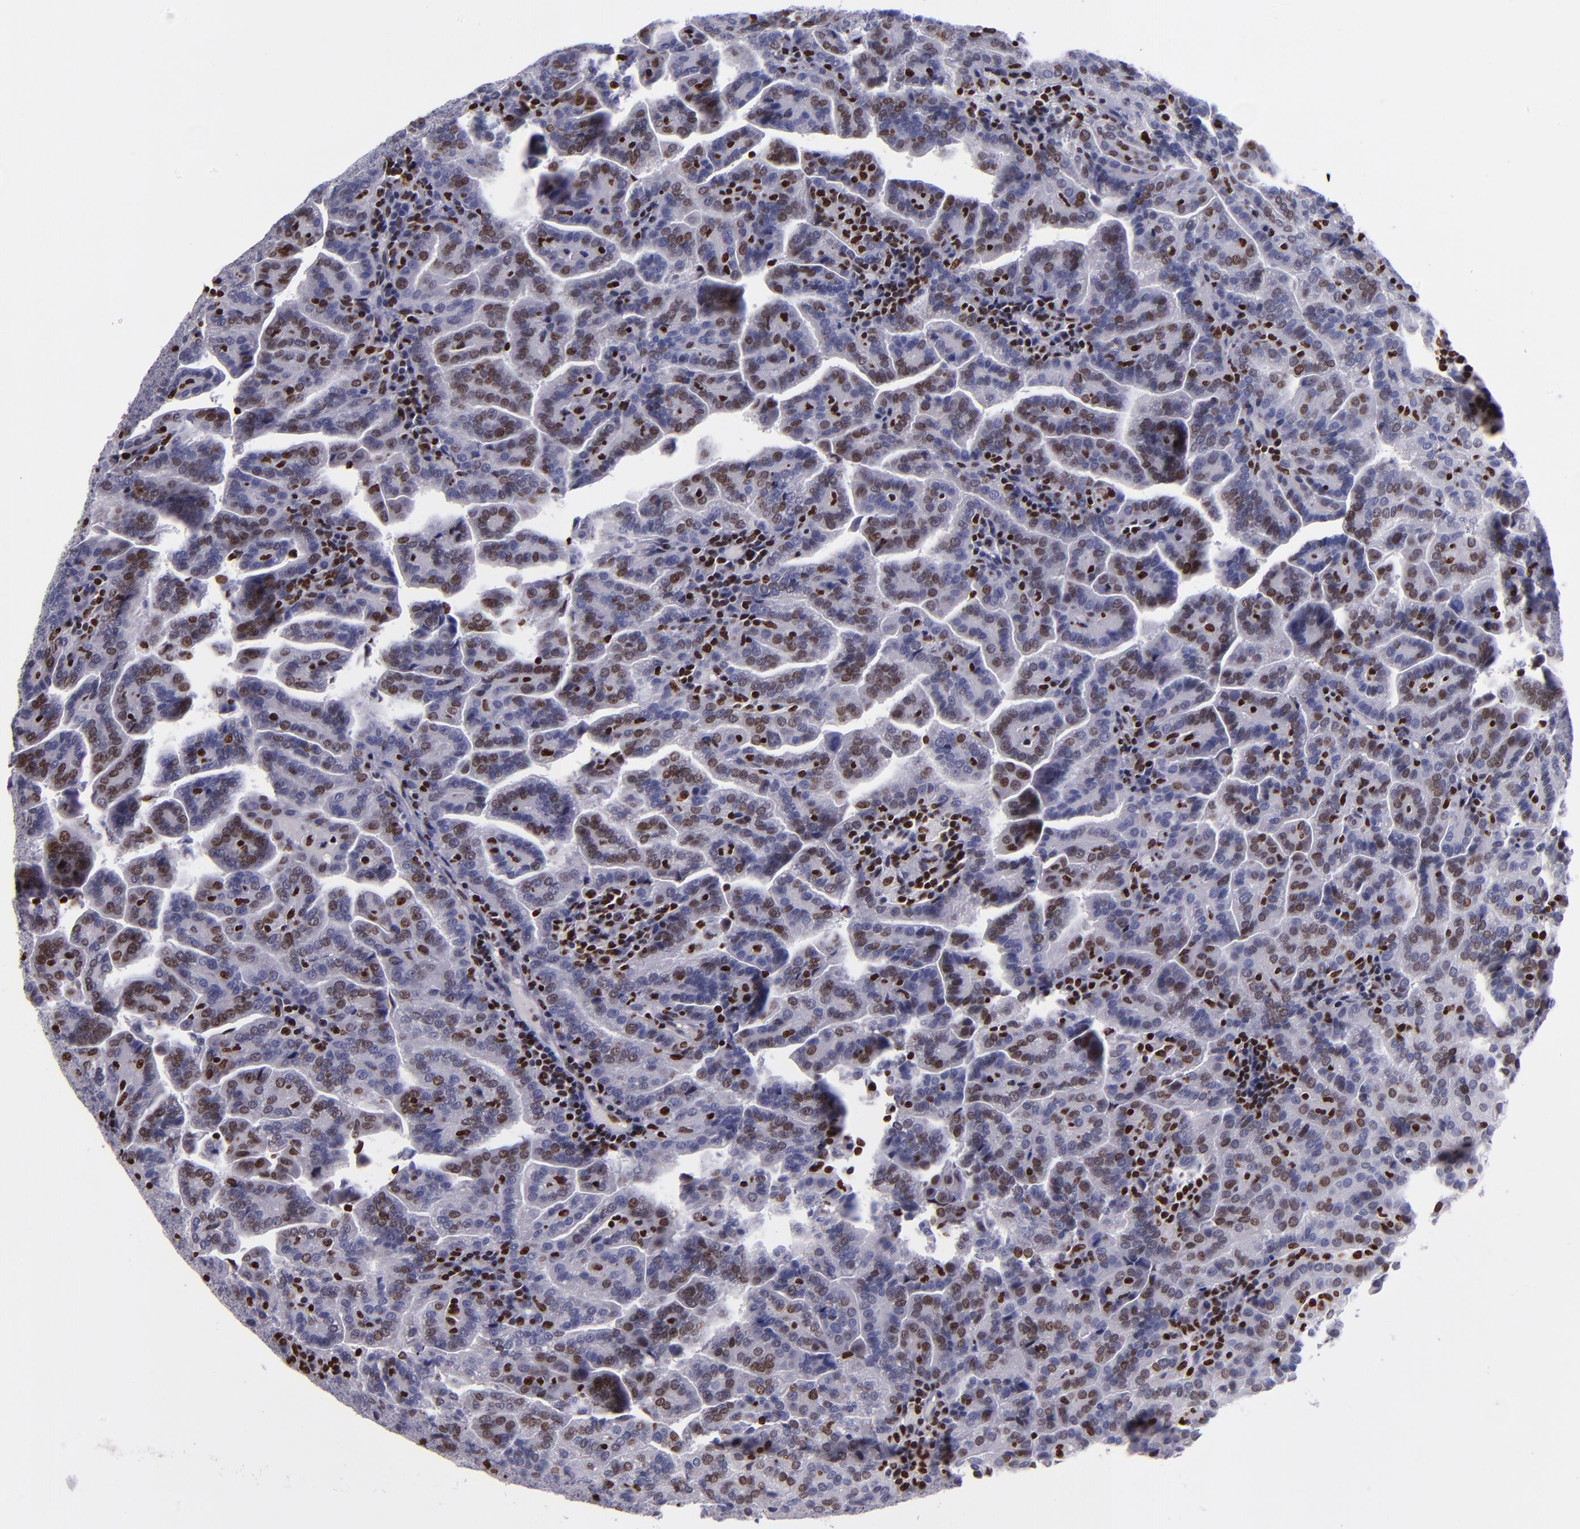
{"staining": {"intensity": "moderate", "quantity": "<25%", "location": "nuclear"}, "tissue": "renal cancer", "cell_type": "Tumor cells", "image_type": "cancer", "snomed": [{"axis": "morphology", "description": "Adenocarcinoma, NOS"}, {"axis": "topography", "description": "Kidney"}], "caption": "DAB immunohistochemical staining of human renal adenocarcinoma reveals moderate nuclear protein expression in about <25% of tumor cells. (brown staining indicates protein expression, while blue staining denotes nuclei).", "gene": "CDKL5", "patient": {"sex": "male", "age": 61}}